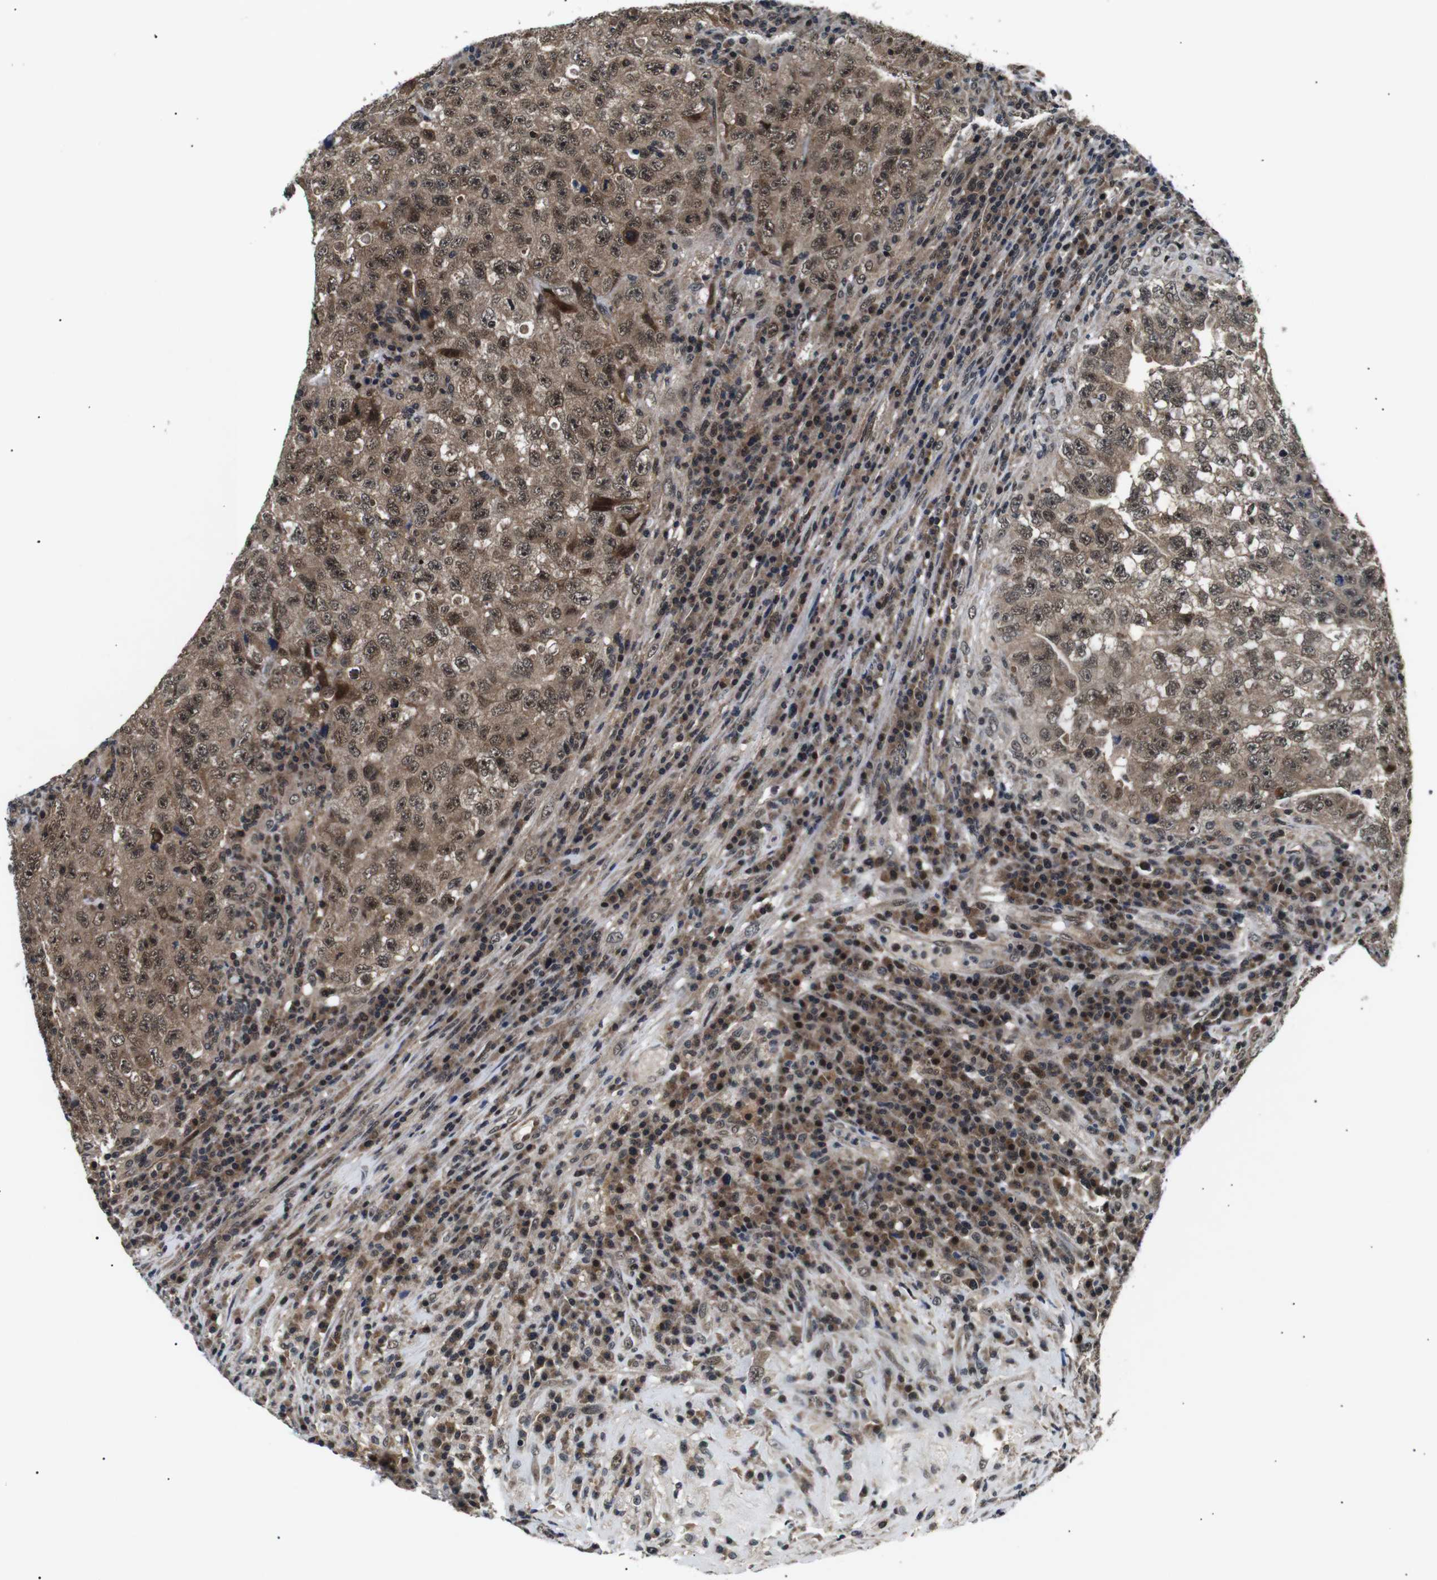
{"staining": {"intensity": "moderate", "quantity": ">75%", "location": "cytoplasmic/membranous,nuclear"}, "tissue": "testis cancer", "cell_type": "Tumor cells", "image_type": "cancer", "snomed": [{"axis": "morphology", "description": "Necrosis, NOS"}, {"axis": "morphology", "description": "Carcinoma, Embryonal, NOS"}, {"axis": "topography", "description": "Testis"}], "caption": "DAB immunohistochemical staining of testis cancer exhibits moderate cytoplasmic/membranous and nuclear protein positivity in approximately >75% of tumor cells.", "gene": "SKP1", "patient": {"sex": "male", "age": 19}}